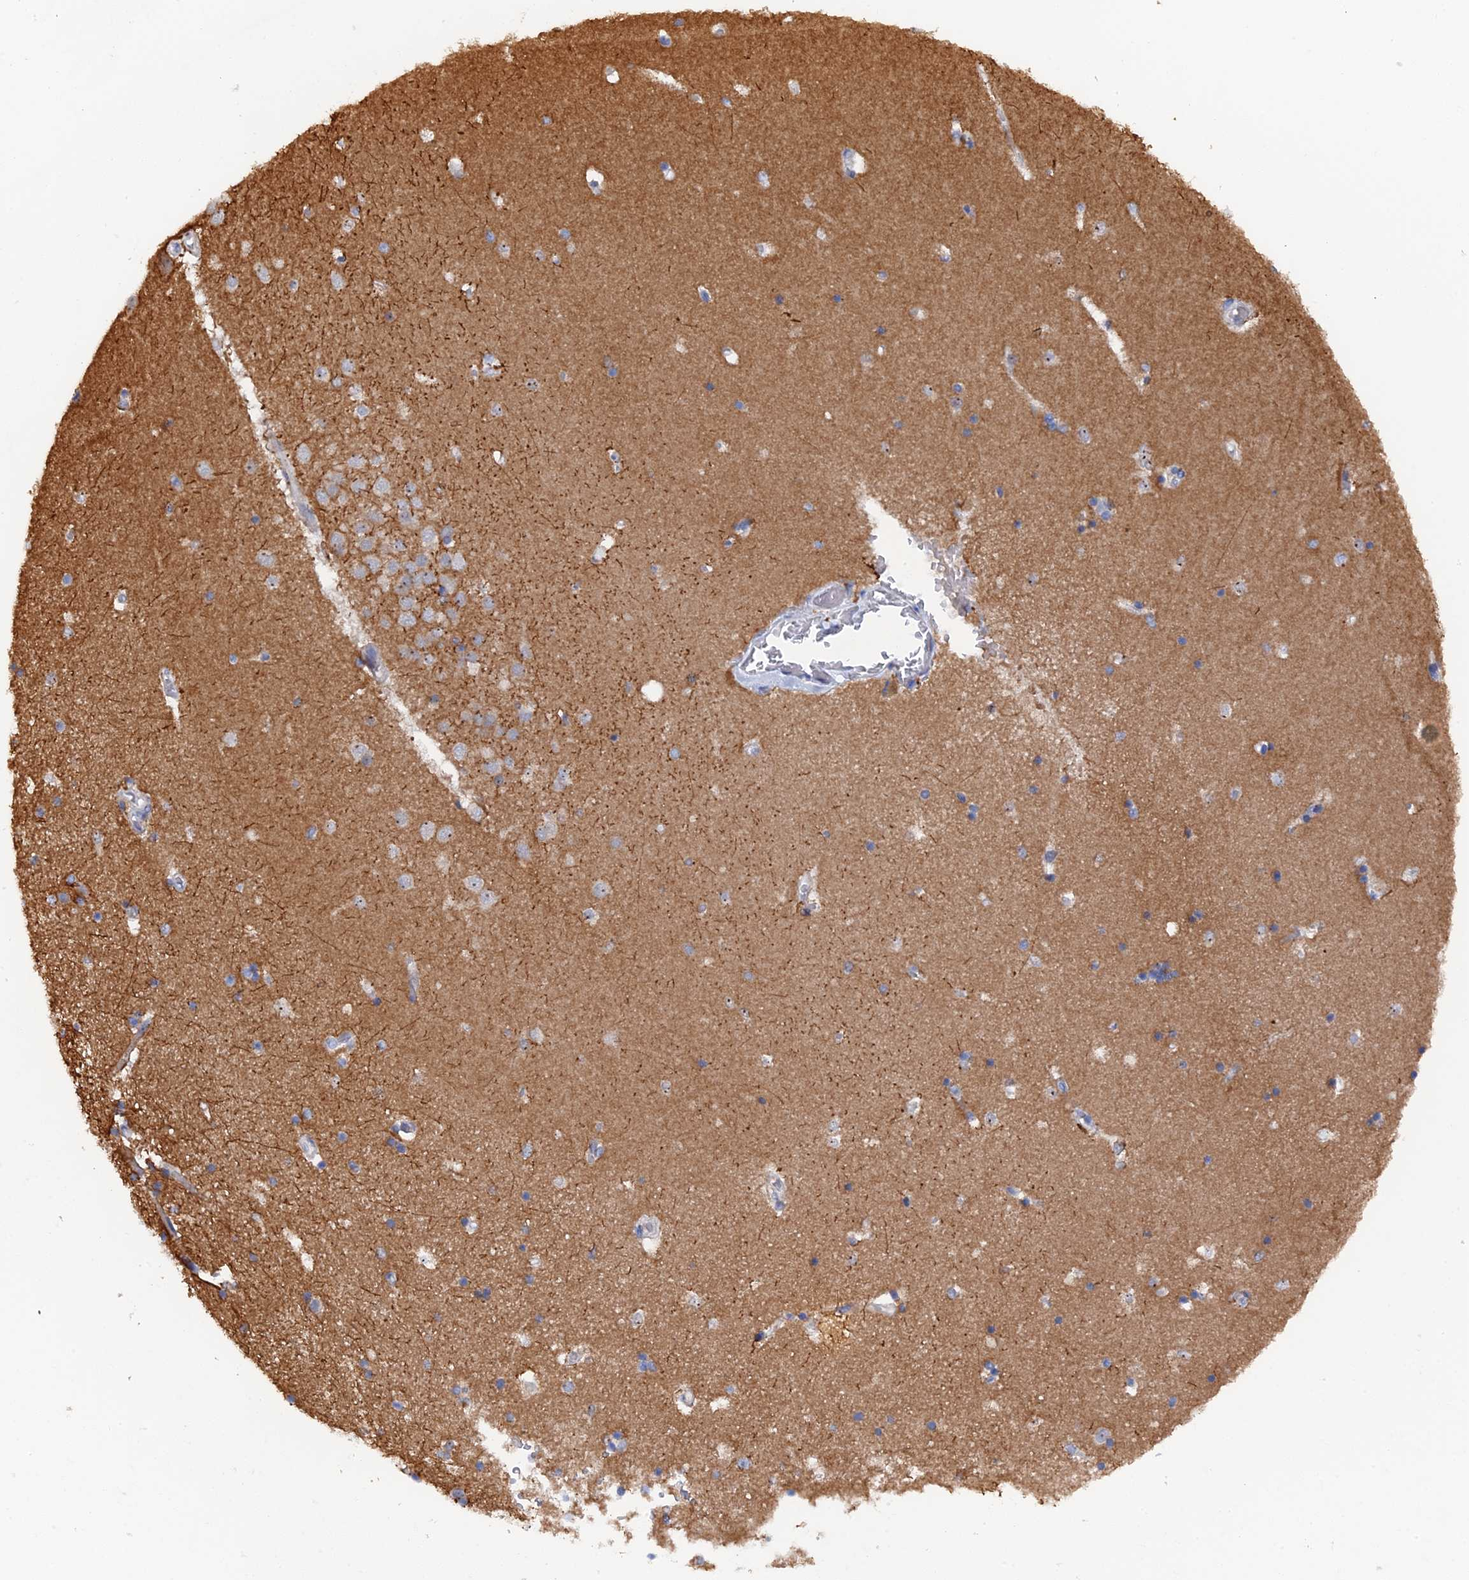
{"staining": {"intensity": "moderate", "quantity": "<25%", "location": "cytoplasmic/membranous"}, "tissue": "hippocampus", "cell_type": "Glial cells", "image_type": "normal", "snomed": [{"axis": "morphology", "description": "Normal tissue, NOS"}, {"axis": "topography", "description": "Hippocampus"}], "caption": "Immunohistochemical staining of normal human hippocampus shows low levels of moderate cytoplasmic/membranous staining in about <25% of glial cells. The protein is stained brown, and the nuclei are stained in blue (DAB IHC with brightfield microscopy, high magnification).", "gene": "MIGA2", "patient": {"sex": "female", "age": 52}}